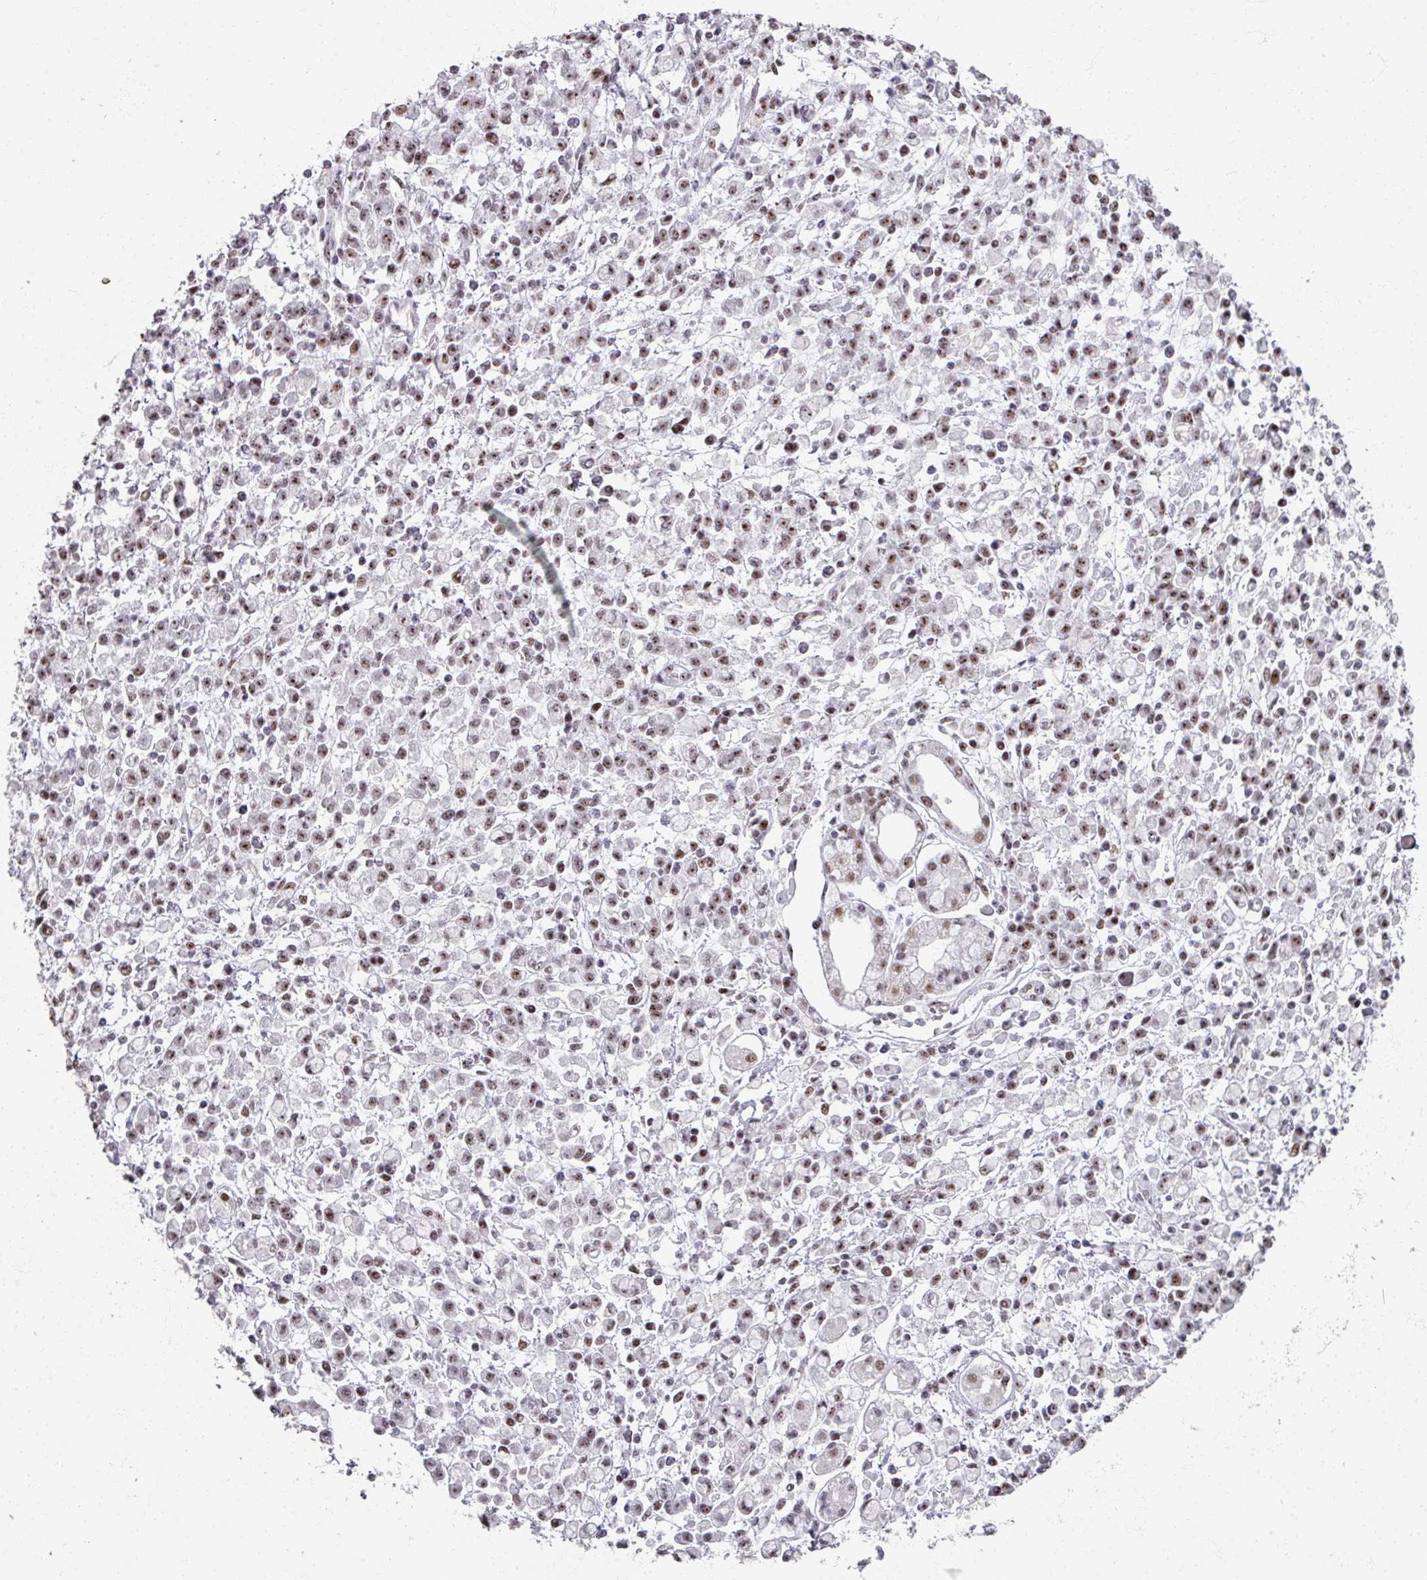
{"staining": {"intensity": "moderate", "quantity": ">75%", "location": "nuclear"}, "tissue": "stomach cancer", "cell_type": "Tumor cells", "image_type": "cancer", "snomed": [{"axis": "morphology", "description": "Adenocarcinoma, NOS"}, {"axis": "topography", "description": "Stomach"}], "caption": "IHC histopathology image of neoplastic tissue: human stomach cancer (adenocarcinoma) stained using immunohistochemistry (IHC) shows medium levels of moderate protein expression localized specifically in the nuclear of tumor cells, appearing as a nuclear brown color.", "gene": "ADAR", "patient": {"sex": "male", "age": 77}}